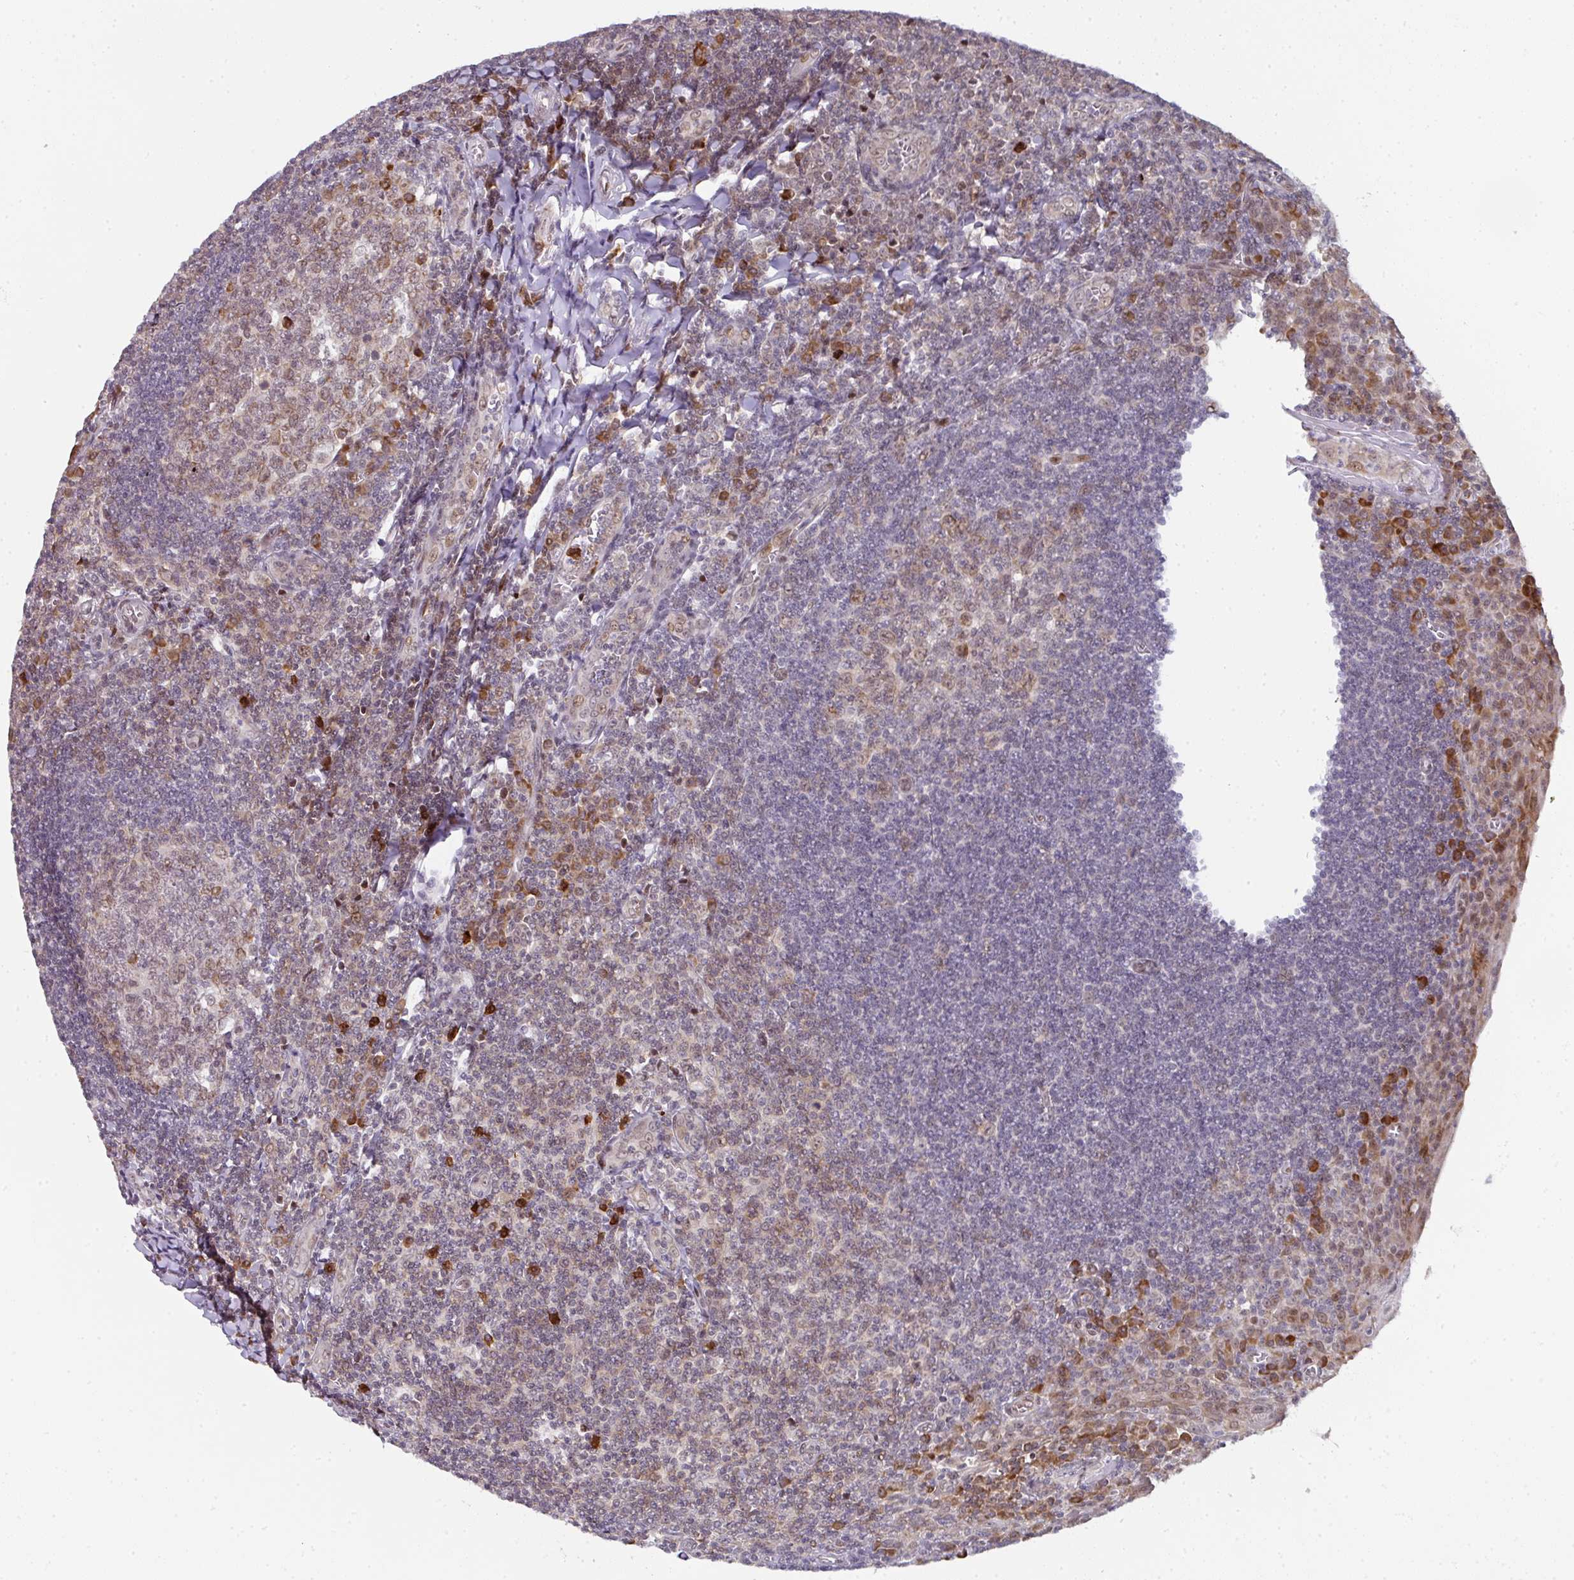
{"staining": {"intensity": "moderate", "quantity": "25%-75%", "location": "cytoplasmic/membranous,nuclear"}, "tissue": "tonsil", "cell_type": "Germinal center cells", "image_type": "normal", "snomed": [{"axis": "morphology", "description": "Normal tissue, NOS"}, {"axis": "topography", "description": "Tonsil"}], "caption": "Protein expression analysis of benign human tonsil reveals moderate cytoplasmic/membranous,nuclear expression in approximately 25%-75% of germinal center cells.", "gene": "APOLD1", "patient": {"sex": "male", "age": 27}}